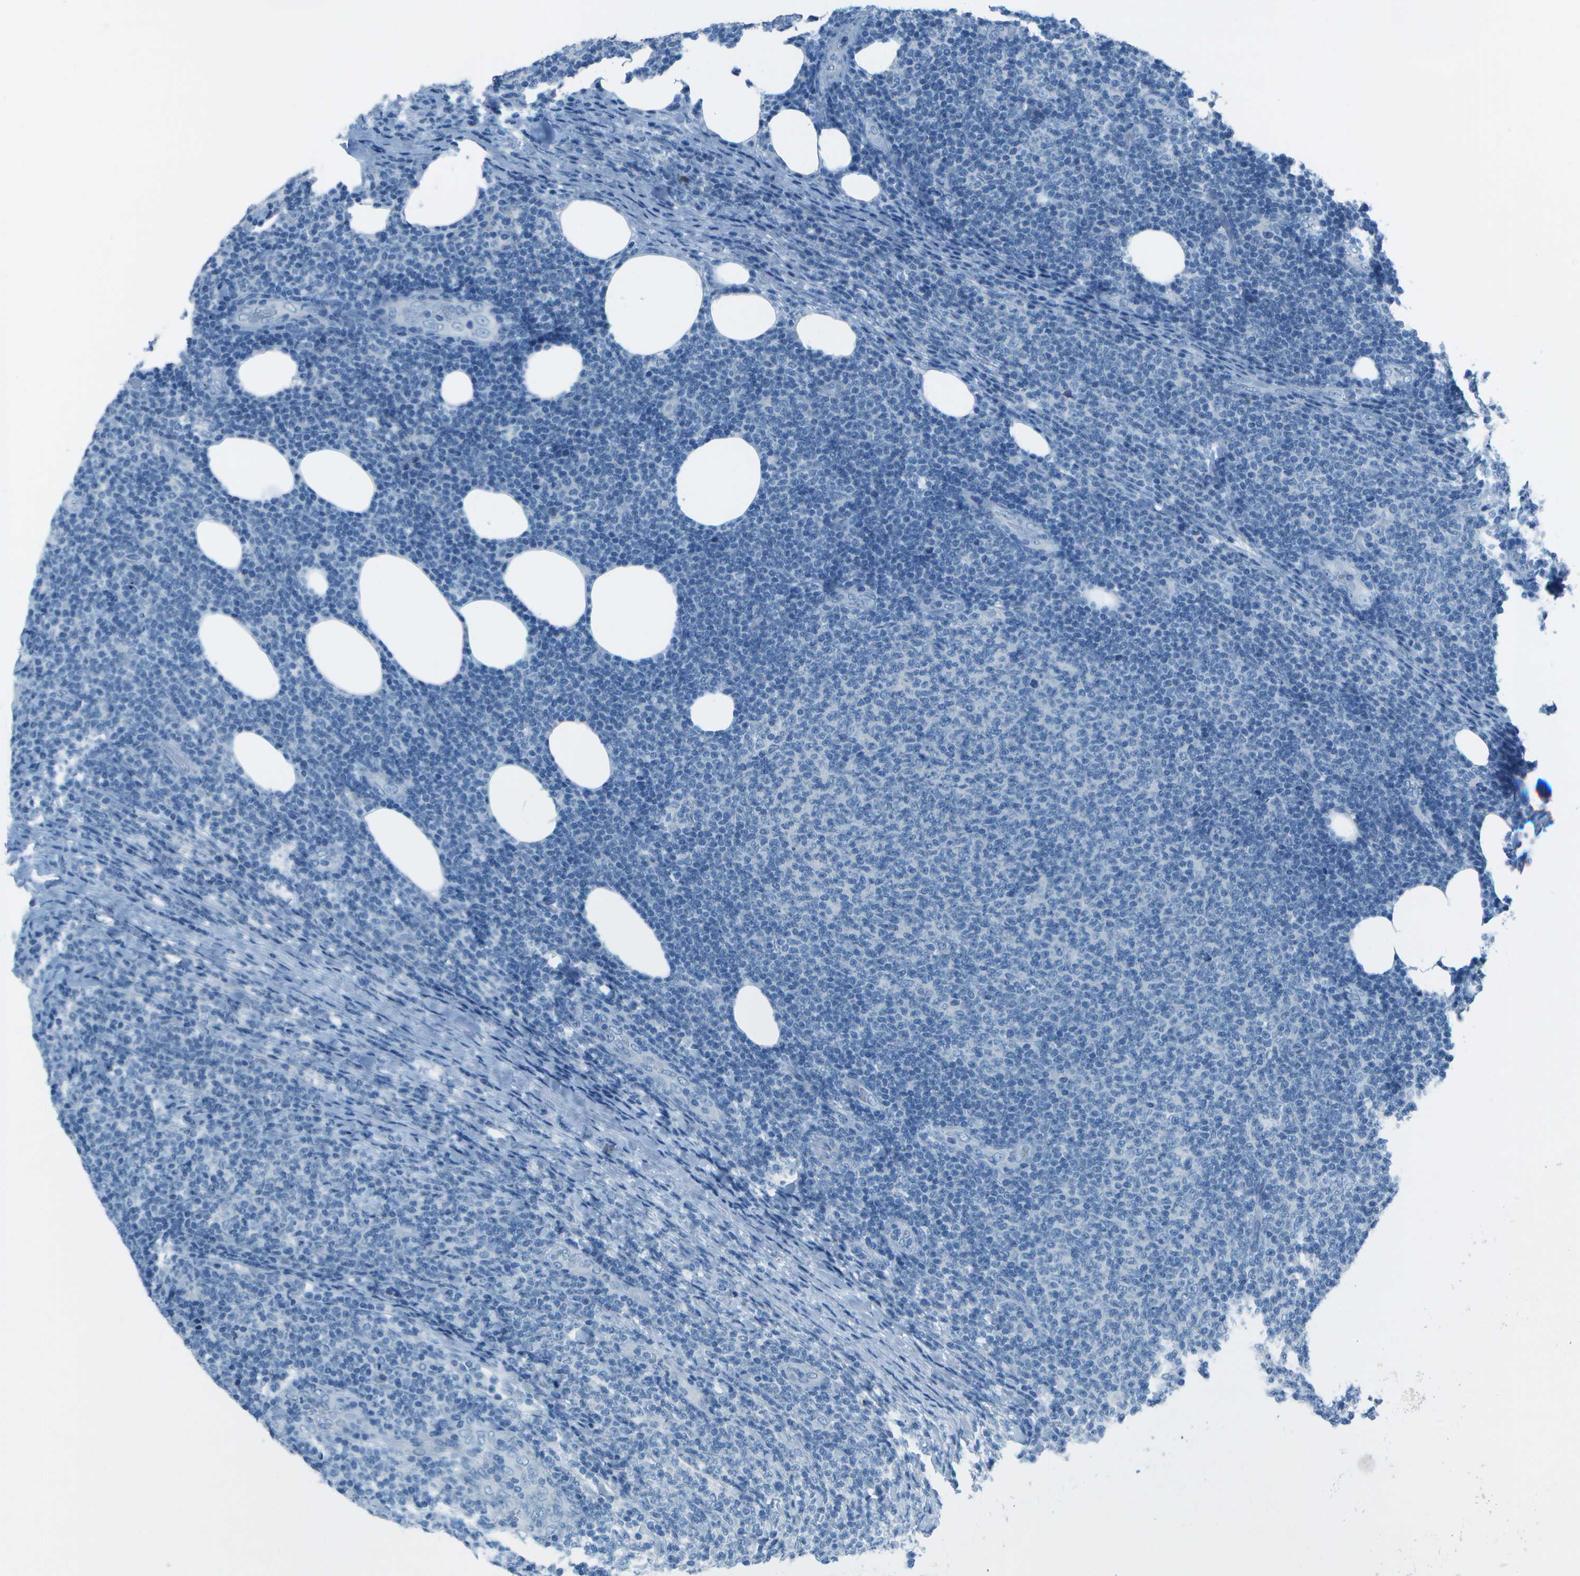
{"staining": {"intensity": "negative", "quantity": "none", "location": "none"}, "tissue": "lymphoma", "cell_type": "Tumor cells", "image_type": "cancer", "snomed": [{"axis": "morphology", "description": "Malignant lymphoma, non-Hodgkin's type, Low grade"}, {"axis": "topography", "description": "Lymph node"}], "caption": "An image of human lymphoma is negative for staining in tumor cells.", "gene": "FGF1", "patient": {"sex": "male", "age": 66}}